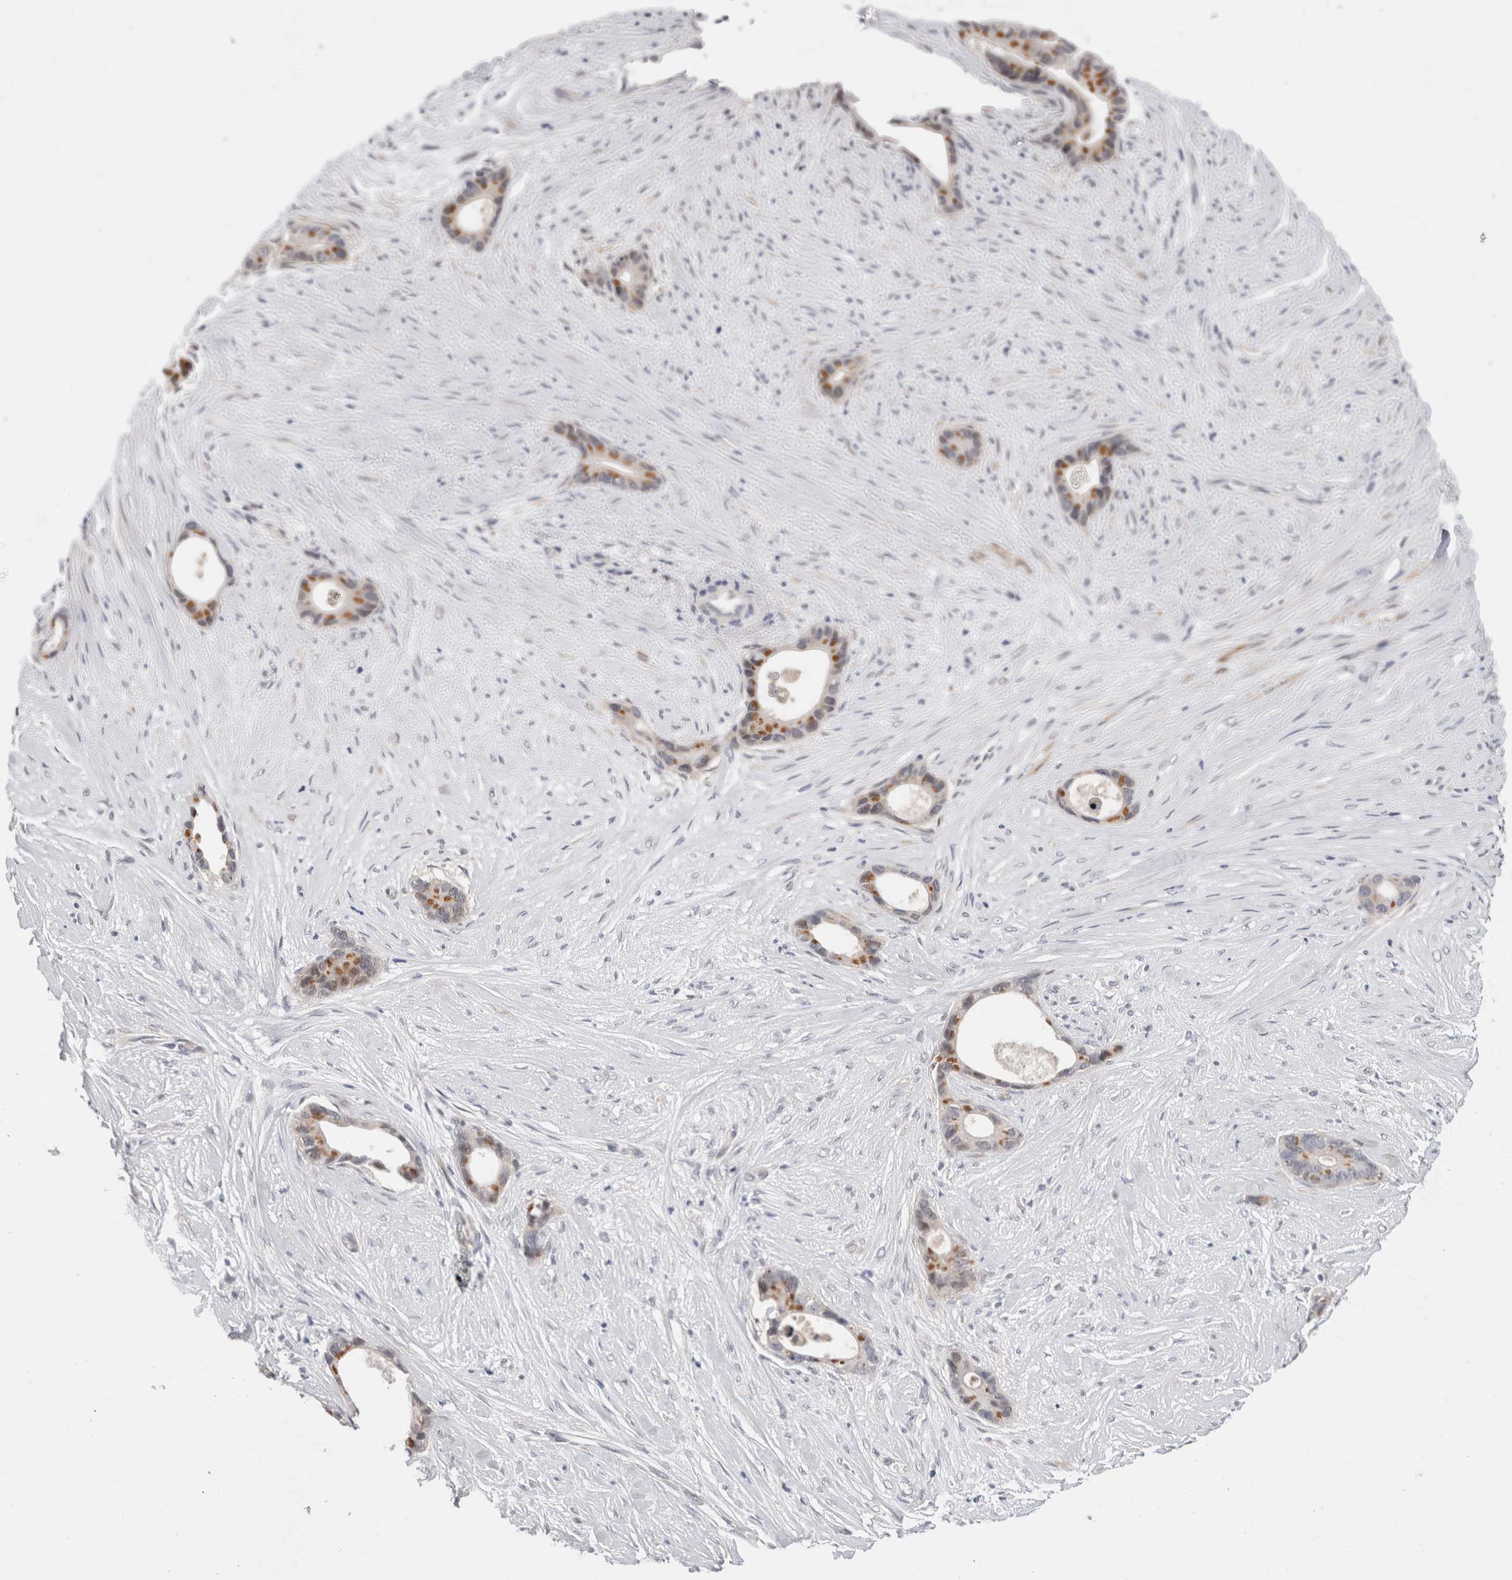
{"staining": {"intensity": "moderate", "quantity": ">75%", "location": "cytoplasmic/membranous"}, "tissue": "liver cancer", "cell_type": "Tumor cells", "image_type": "cancer", "snomed": [{"axis": "morphology", "description": "Cholangiocarcinoma"}, {"axis": "topography", "description": "Liver"}], "caption": "Protein staining shows moderate cytoplasmic/membranous staining in approximately >75% of tumor cells in liver cancer (cholangiocarcinoma).", "gene": "CRYBG1", "patient": {"sex": "female", "age": 55}}